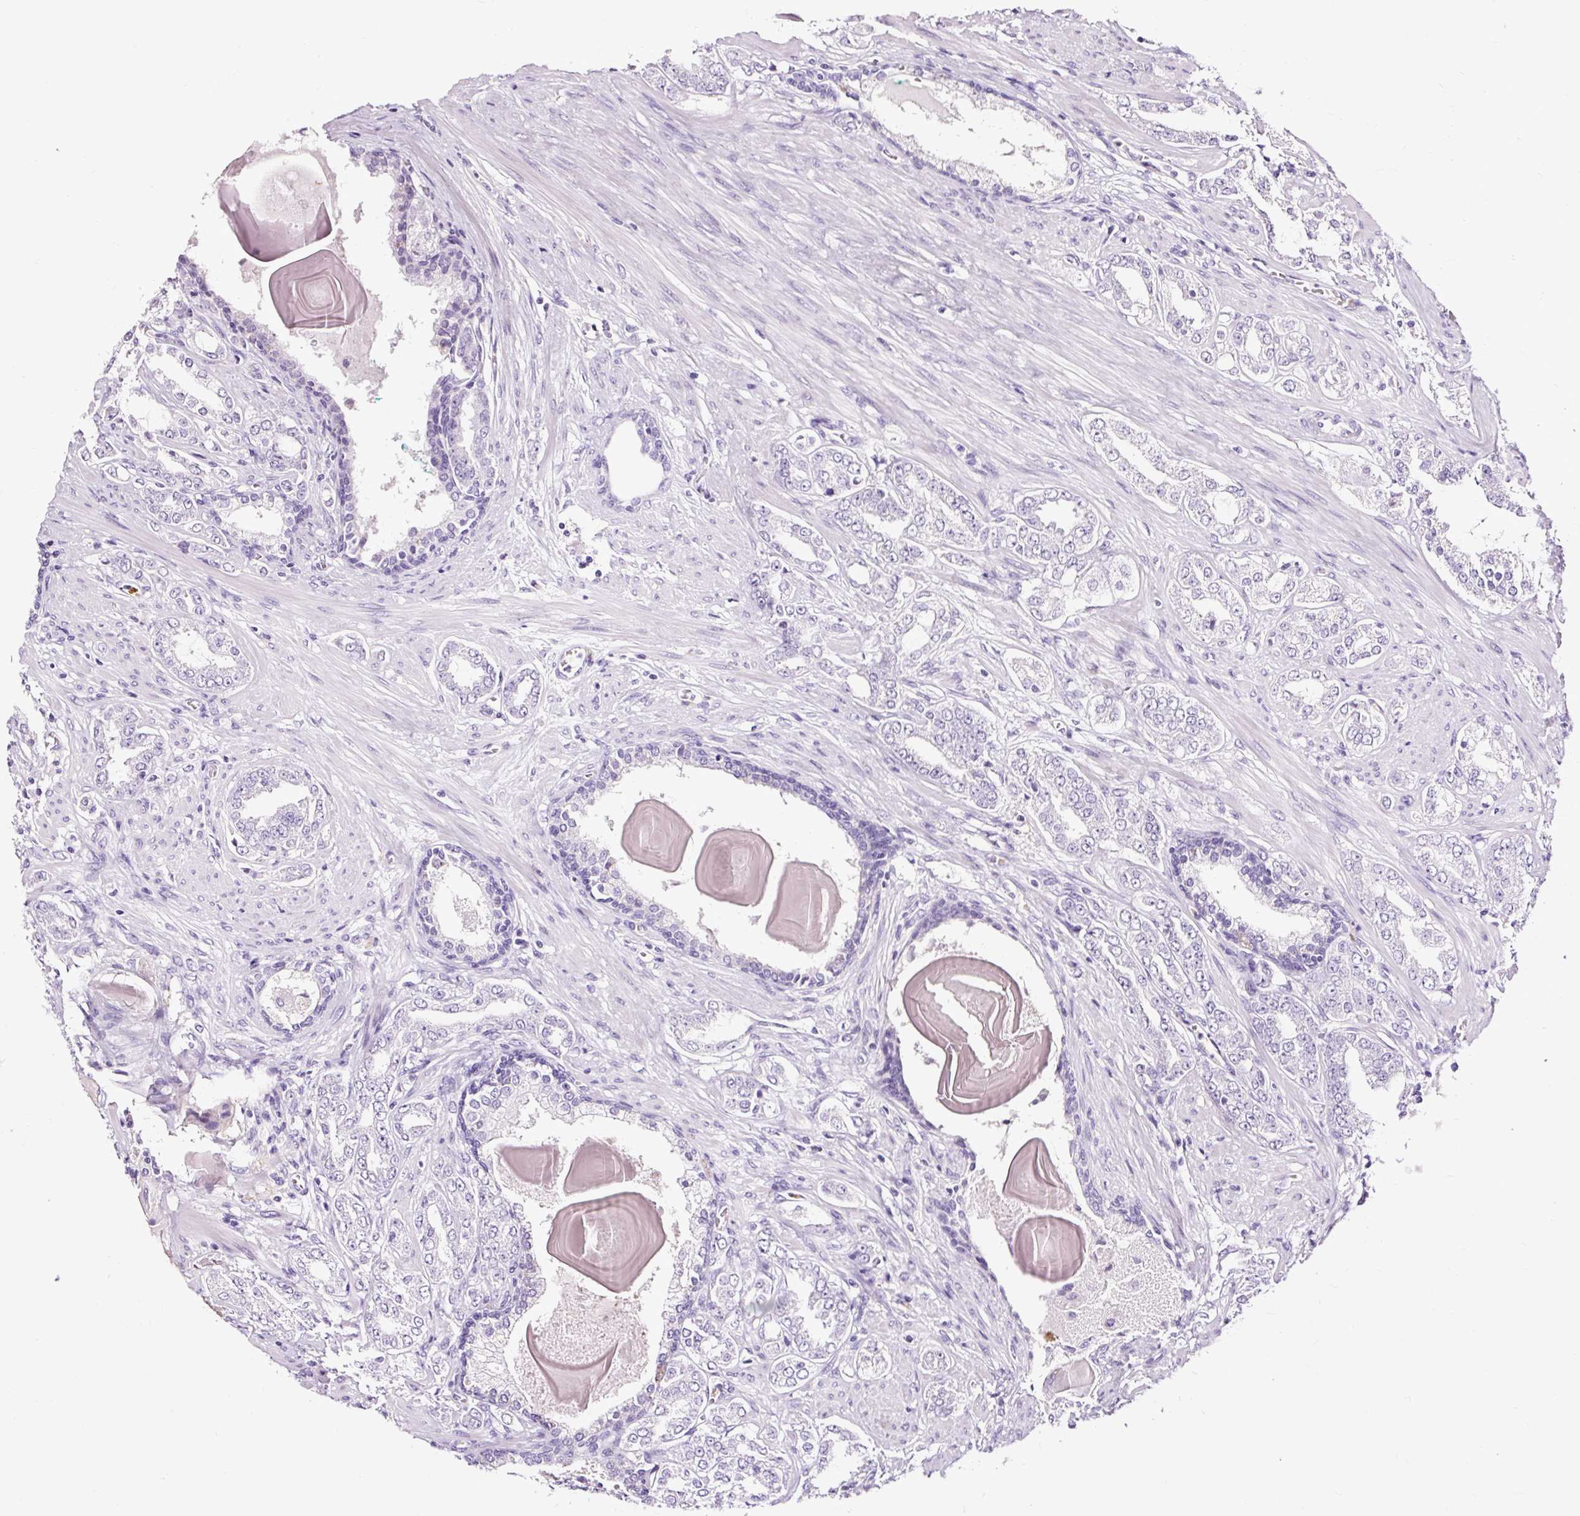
{"staining": {"intensity": "negative", "quantity": "none", "location": "none"}, "tissue": "prostate cancer", "cell_type": "Tumor cells", "image_type": "cancer", "snomed": [{"axis": "morphology", "description": "Adenocarcinoma, High grade"}, {"axis": "topography", "description": "Prostate"}], "caption": "This is an IHC image of high-grade adenocarcinoma (prostate). There is no positivity in tumor cells.", "gene": "SLC7A8", "patient": {"sex": "male", "age": 64}}